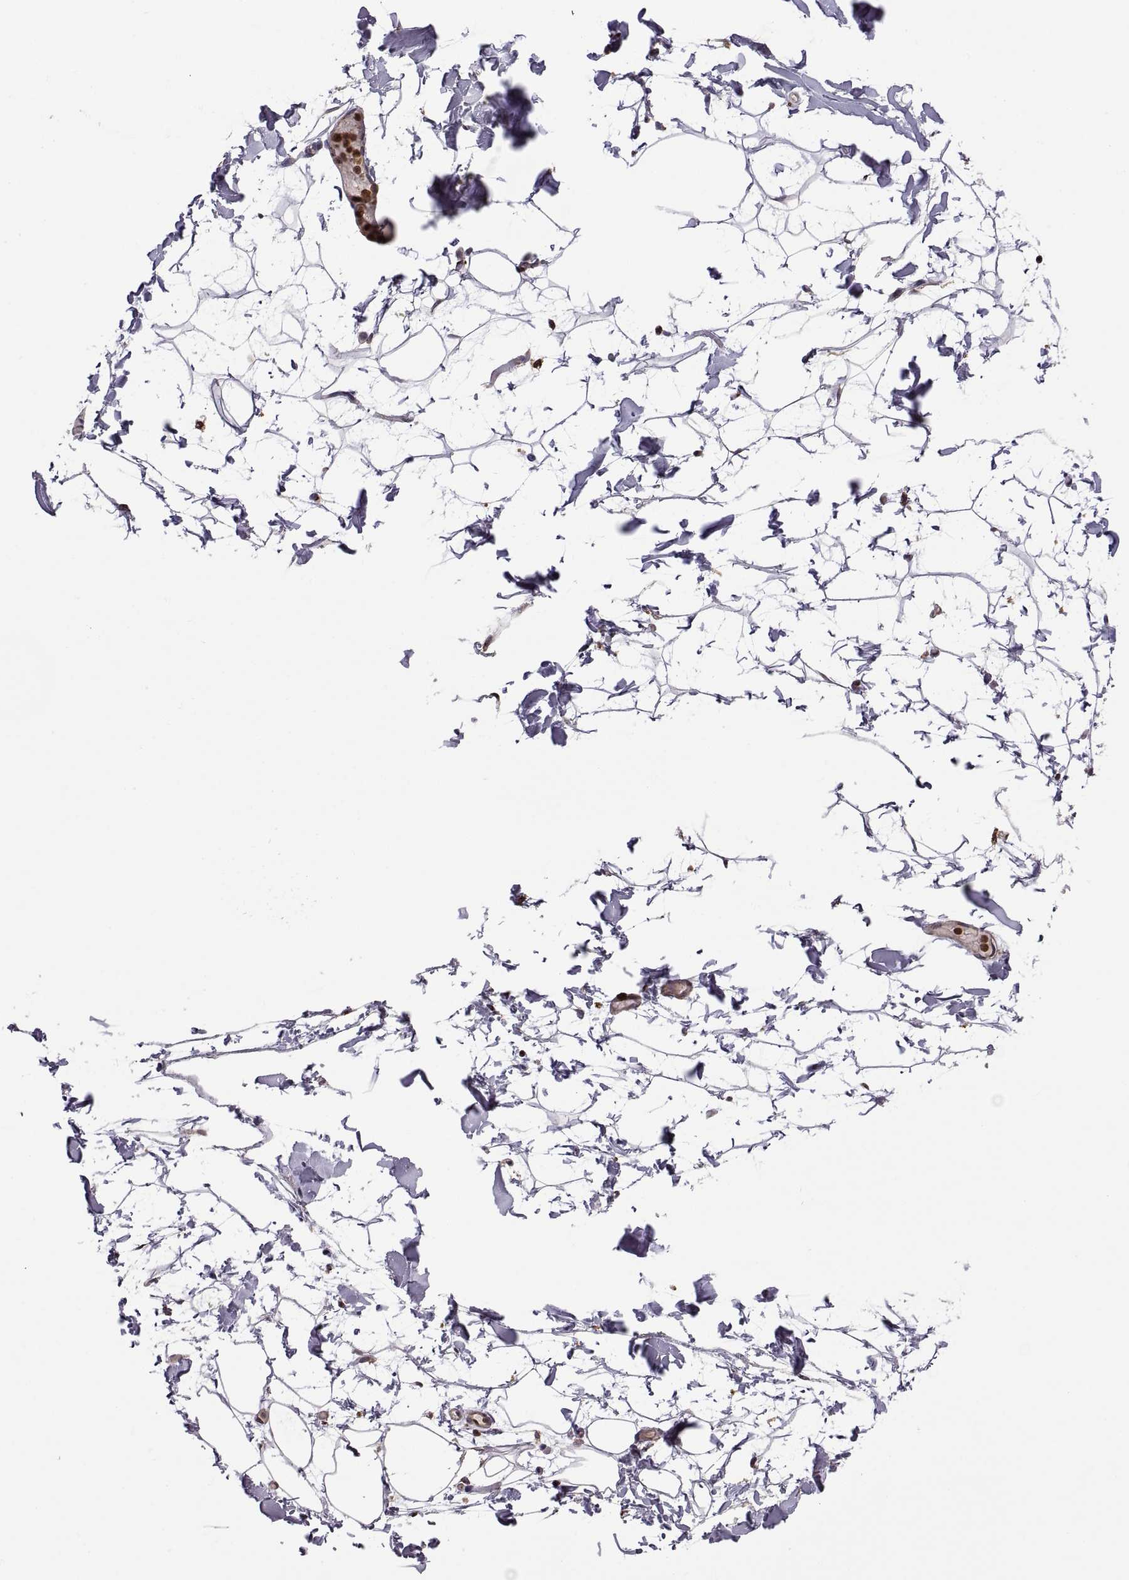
{"staining": {"intensity": "negative", "quantity": "none", "location": "none"}, "tissue": "adipose tissue", "cell_type": "Adipocytes", "image_type": "normal", "snomed": [{"axis": "morphology", "description": "Normal tissue, NOS"}, {"axis": "topography", "description": "Gallbladder"}, {"axis": "topography", "description": "Peripheral nerve tissue"}], "caption": "An immunohistochemistry (IHC) image of unremarkable adipose tissue is shown. There is no staining in adipocytes of adipose tissue.", "gene": "ACAP1", "patient": {"sex": "female", "age": 45}}